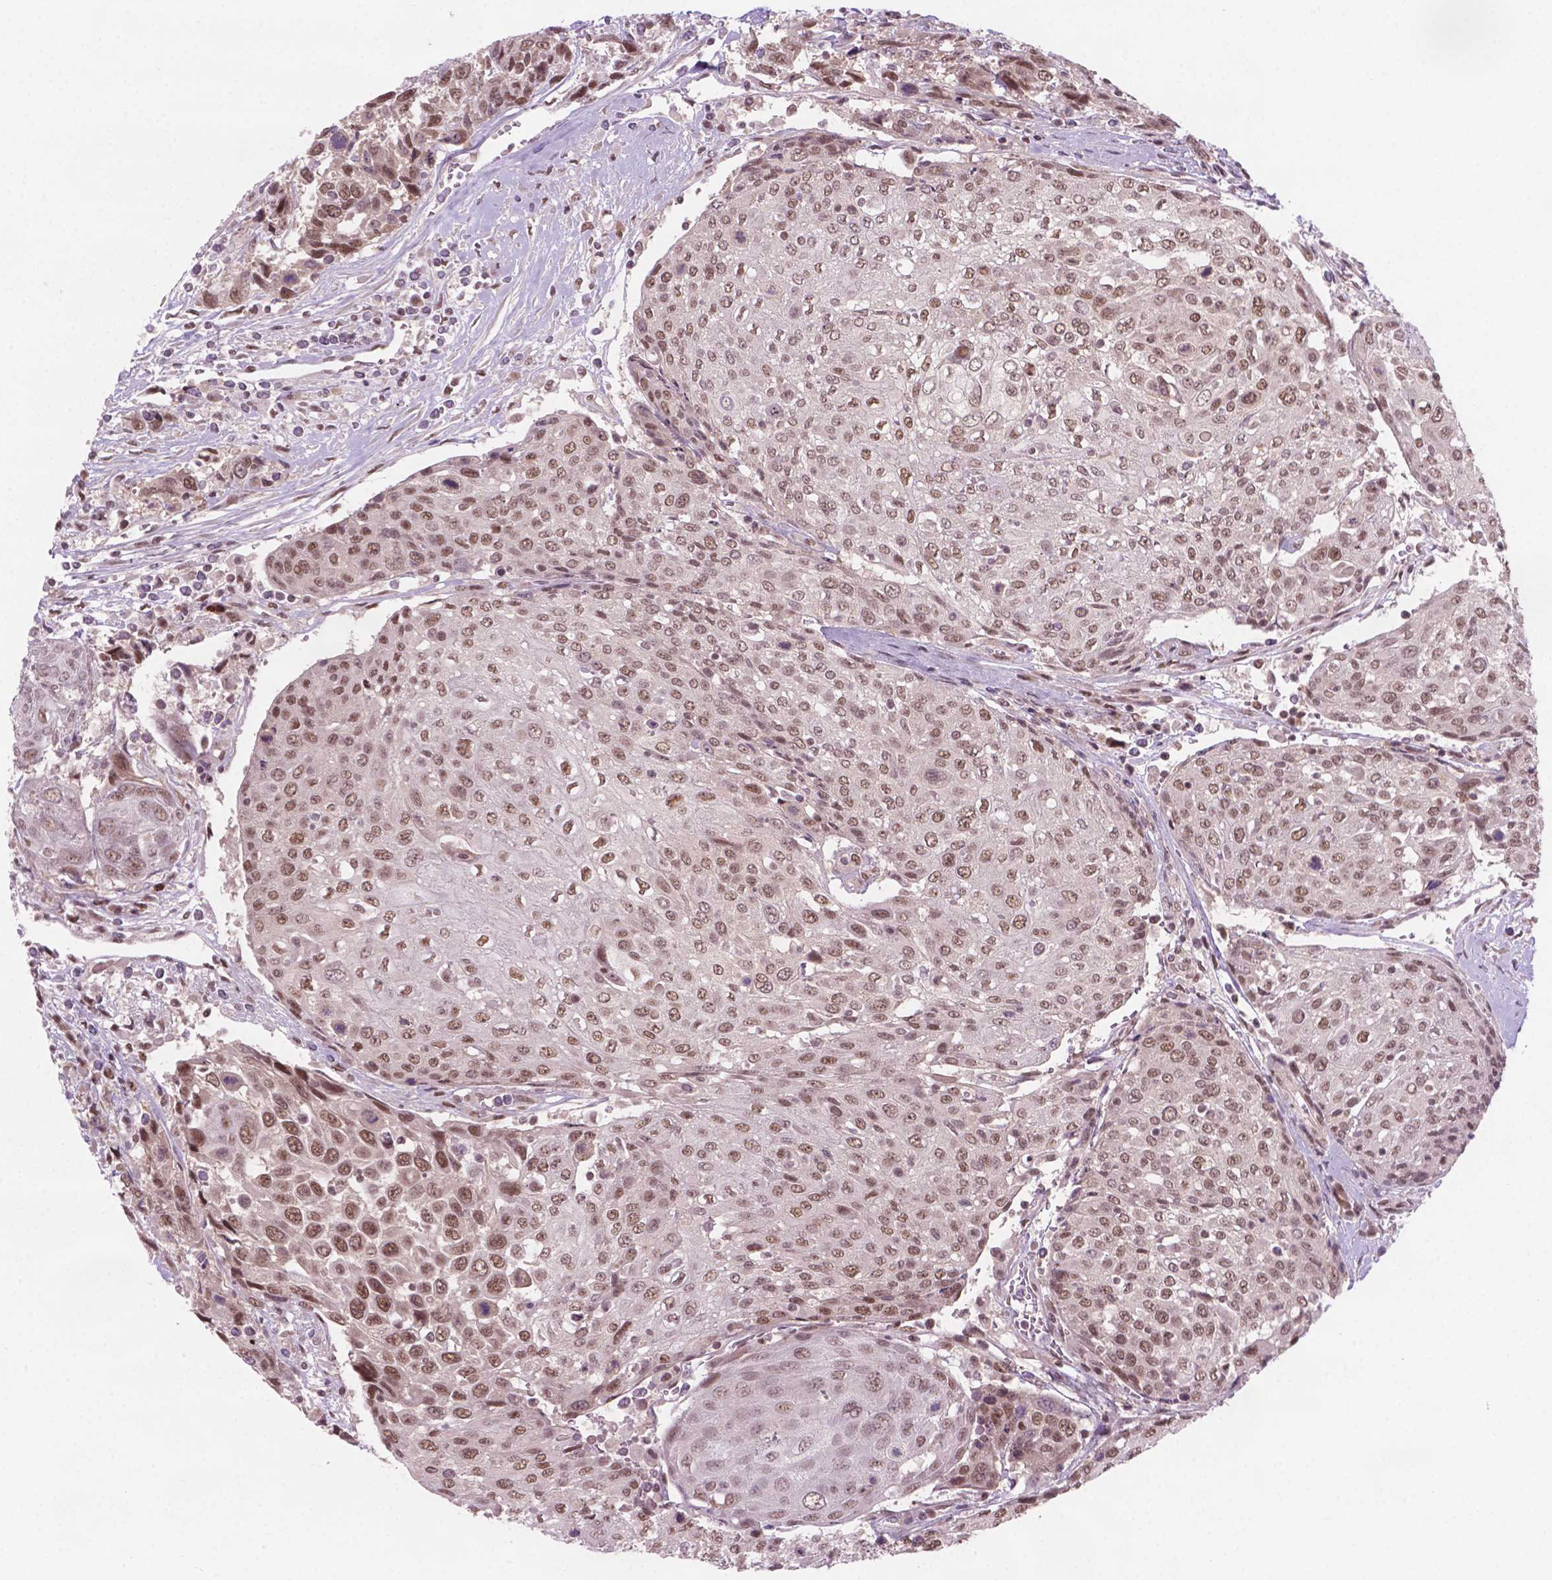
{"staining": {"intensity": "moderate", "quantity": ">75%", "location": "nuclear"}, "tissue": "urothelial cancer", "cell_type": "Tumor cells", "image_type": "cancer", "snomed": [{"axis": "morphology", "description": "Urothelial carcinoma, High grade"}, {"axis": "topography", "description": "Urinary bladder"}], "caption": "High-grade urothelial carcinoma was stained to show a protein in brown. There is medium levels of moderate nuclear positivity in approximately >75% of tumor cells. The protein is shown in brown color, while the nuclei are stained blue.", "gene": "PHAX", "patient": {"sex": "female", "age": 70}}